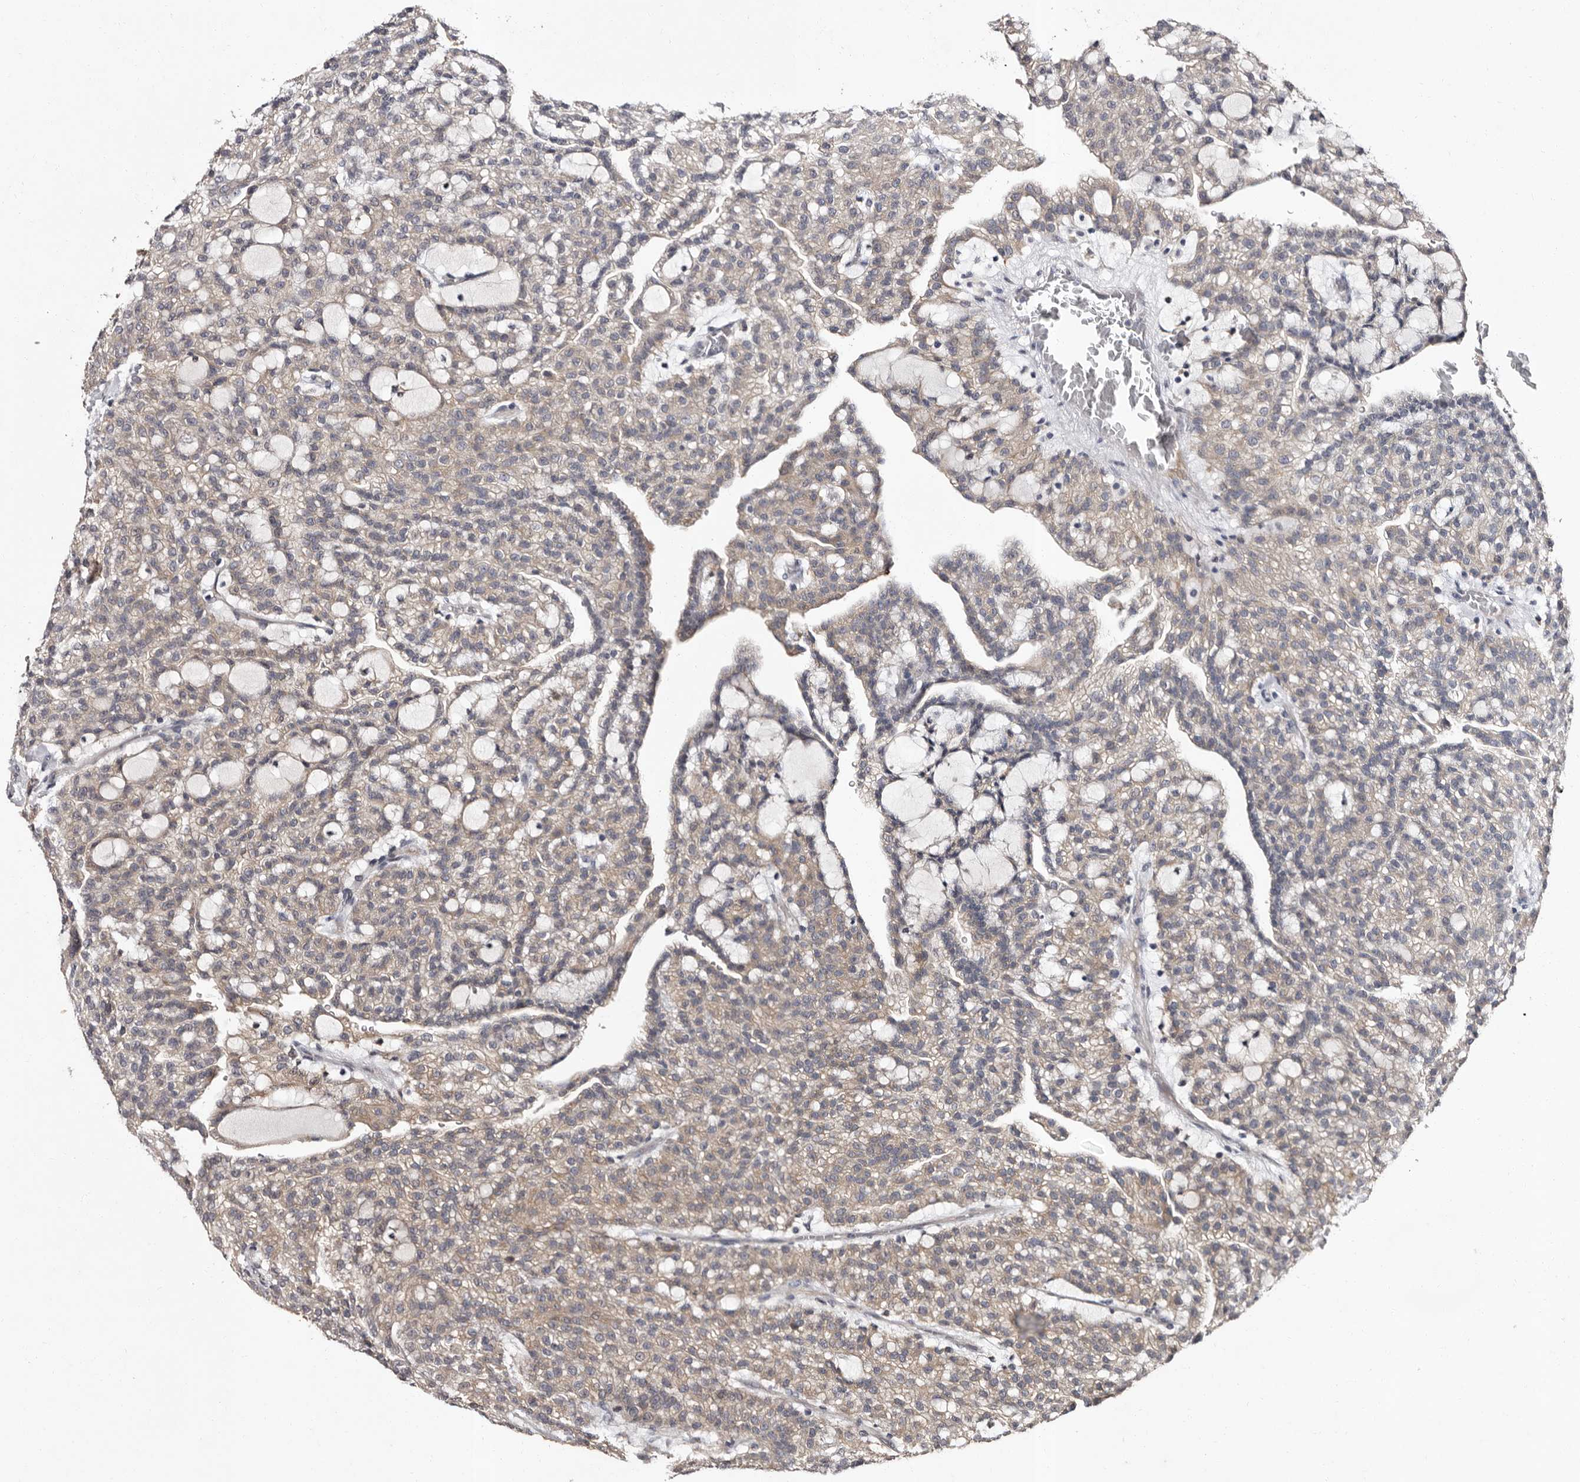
{"staining": {"intensity": "weak", "quantity": "25%-75%", "location": "cytoplasmic/membranous"}, "tissue": "renal cancer", "cell_type": "Tumor cells", "image_type": "cancer", "snomed": [{"axis": "morphology", "description": "Adenocarcinoma, NOS"}, {"axis": "topography", "description": "Kidney"}], "caption": "A high-resolution photomicrograph shows IHC staining of renal cancer (adenocarcinoma), which shows weak cytoplasmic/membranous positivity in approximately 25%-75% of tumor cells. Nuclei are stained in blue.", "gene": "FAM91A1", "patient": {"sex": "male", "age": 63}}